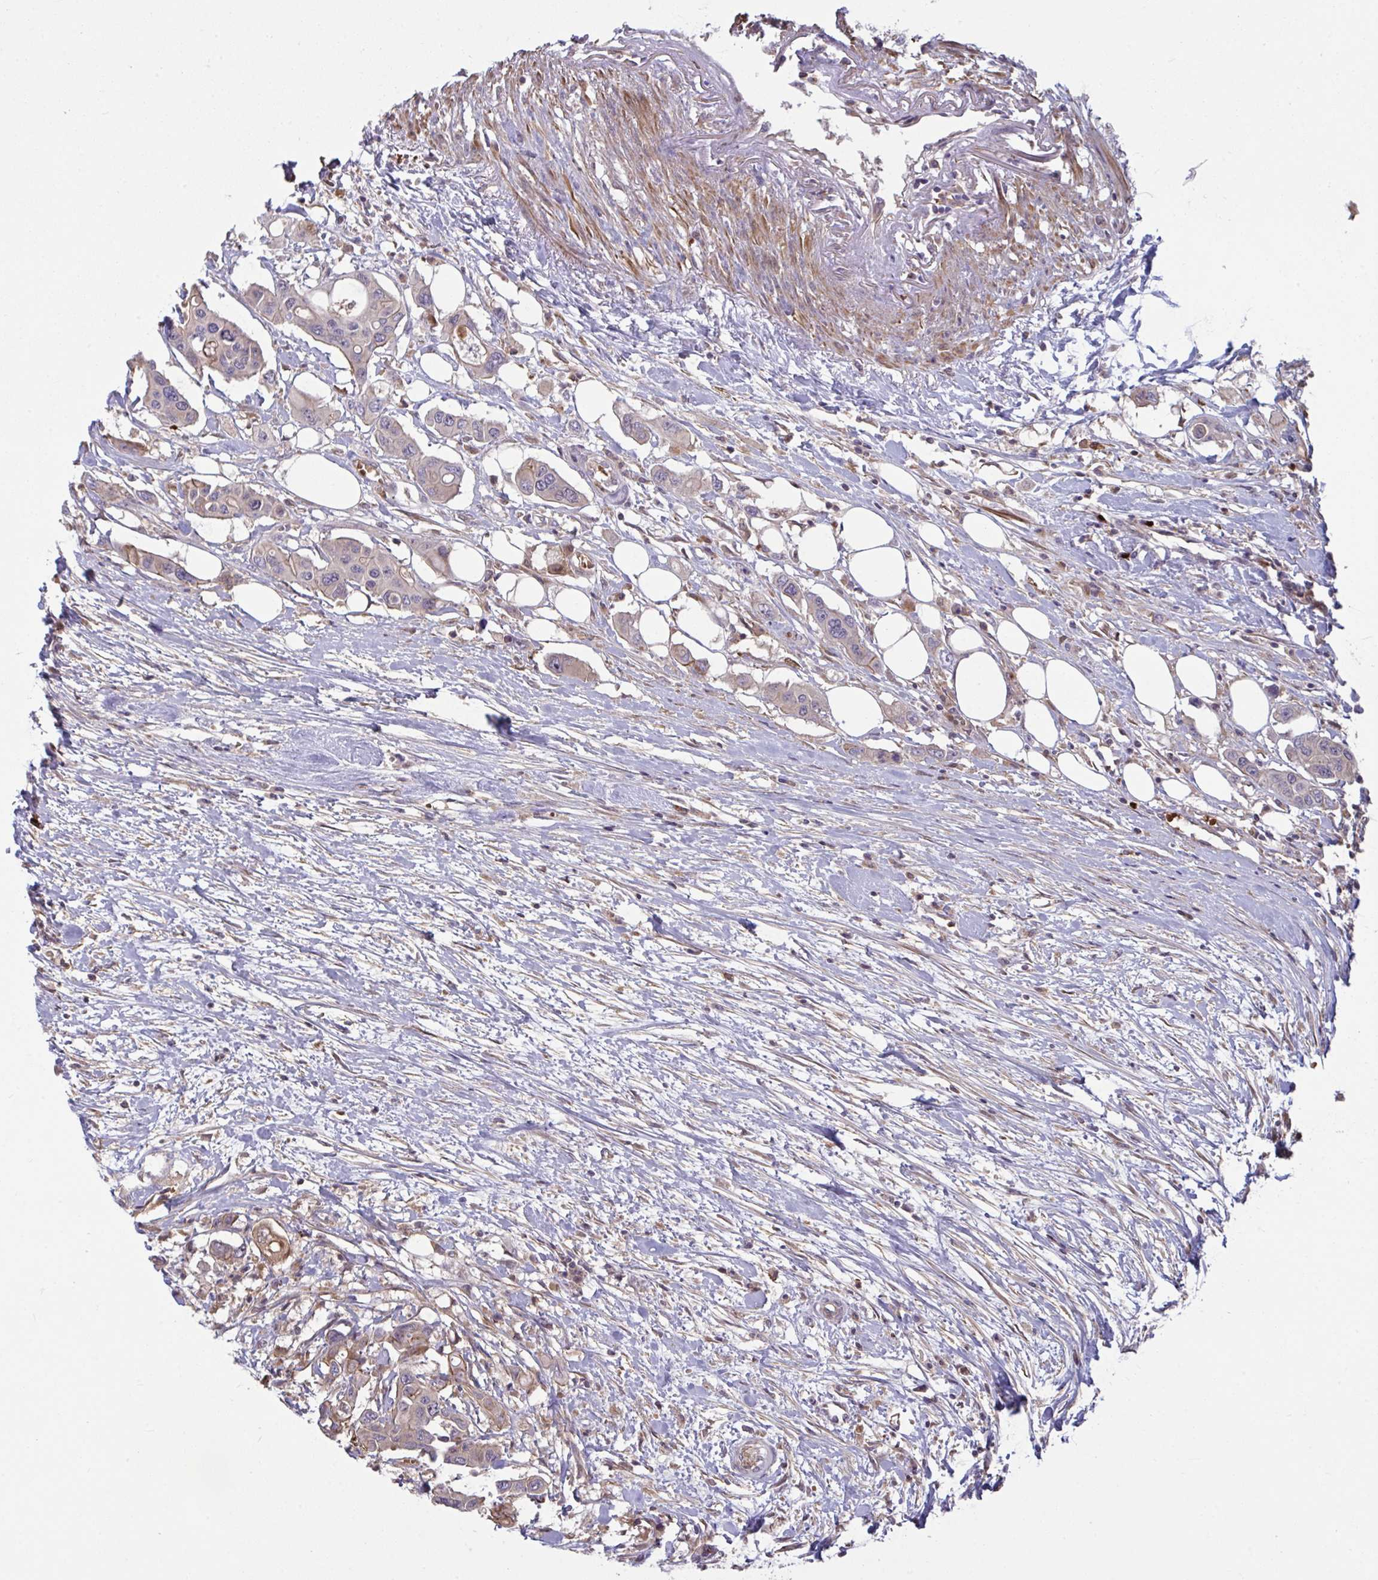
{"staining": {"intensity": "weak", "quantity": "<25%", "location": "cytoplasmic/membranous"}, "tissue": "colorectal cancer", "cell_type": "Tumor cells", "image_type": "cancer", "snomed": [{"axis": "morphology", "description": "Adenocarcinoma, NOS"}, {"axis": "topography", "description": "Colon"}], "caption": "Protein analysis of colorectal adenocarcinoma demonstrates no significant positivity in tumor cells.", "gene": "IL1R1", "patient": {"sex": "male", "age": 77}}